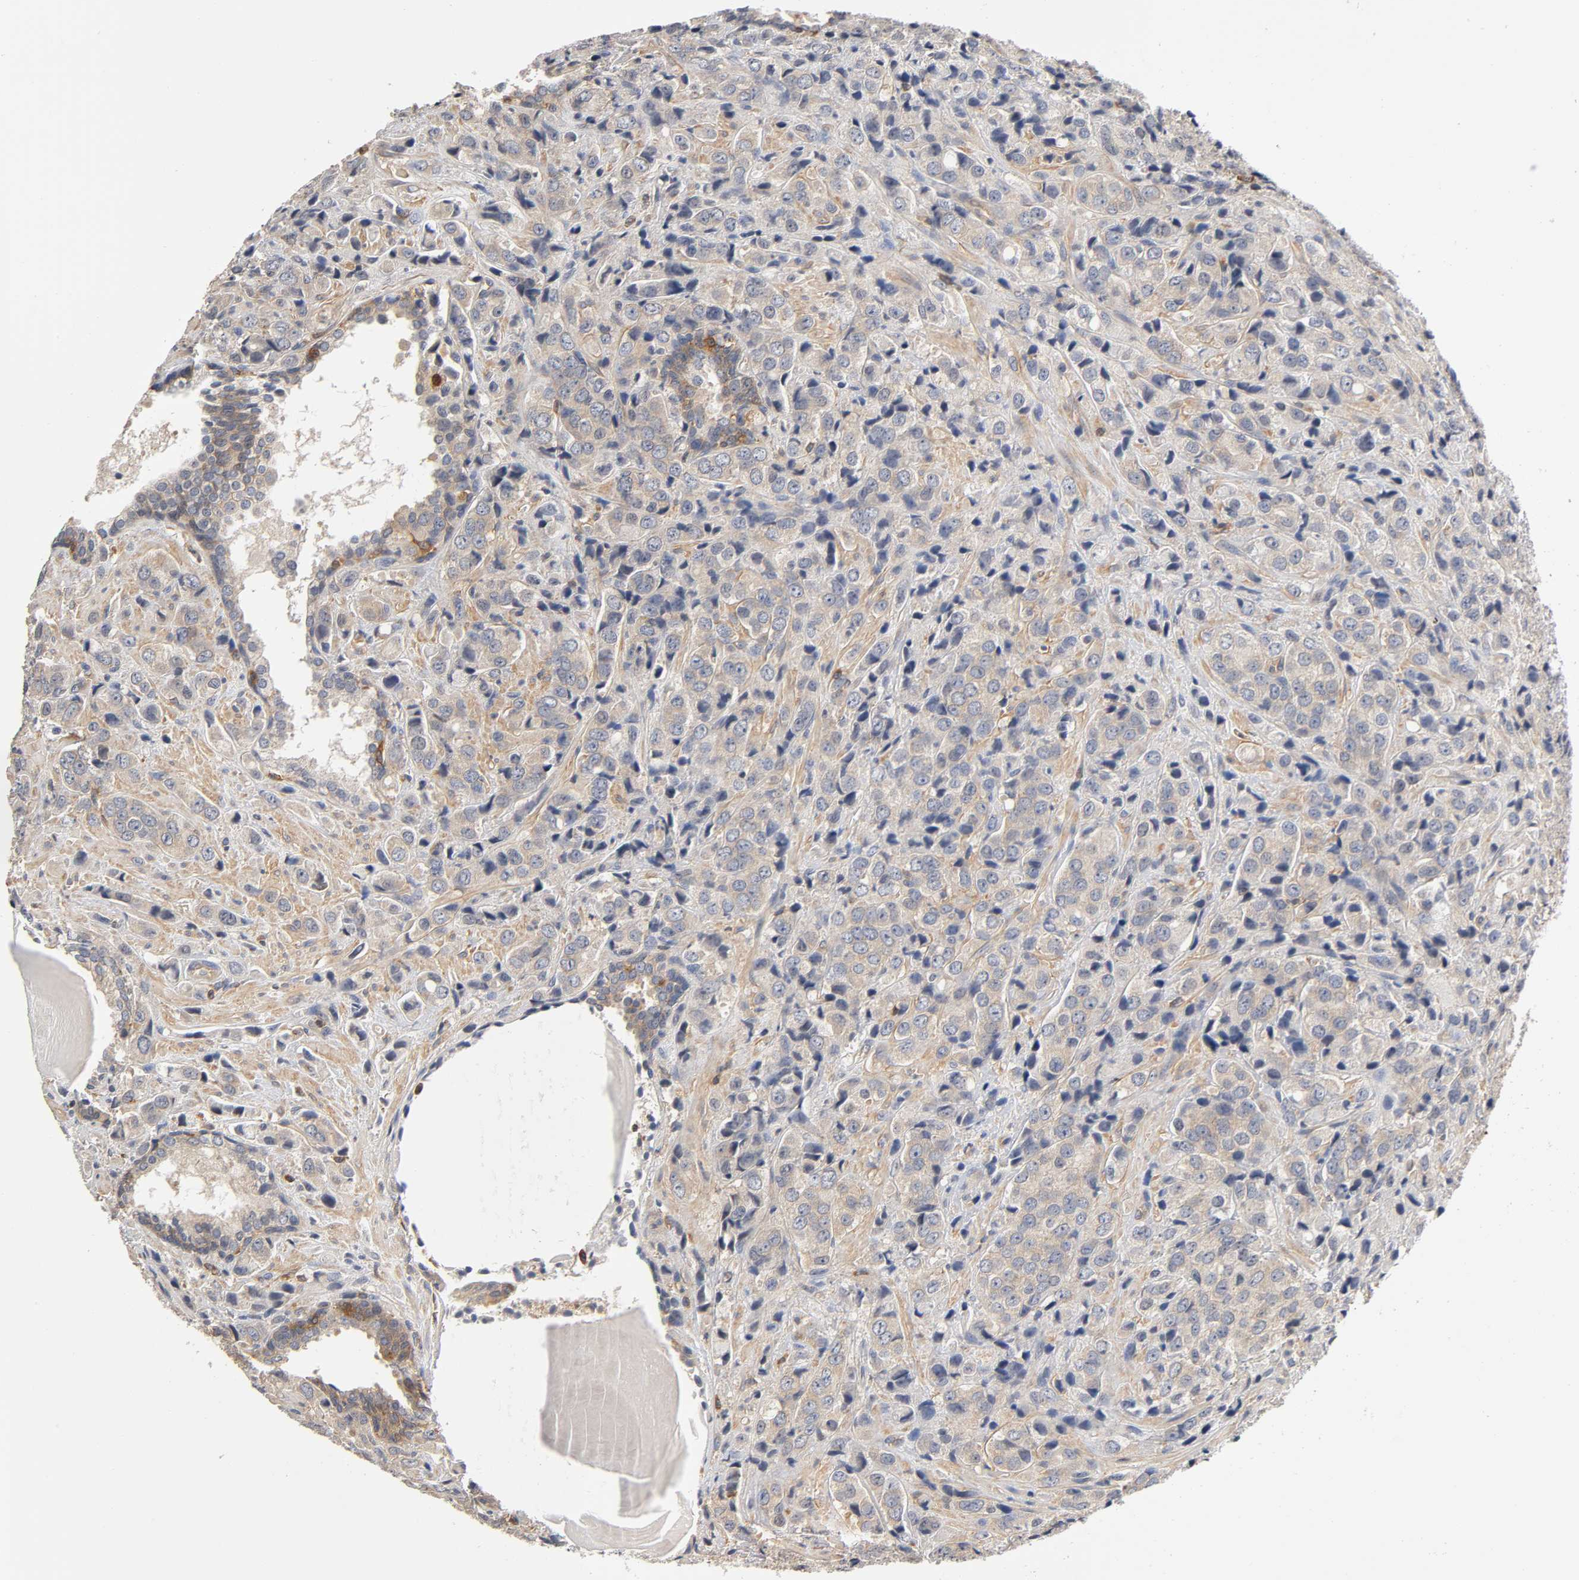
{"staining": {"intensity": "moderate", "quantity": ">75%", "location": "cytoplasmic/membranous"}, "tissue": "prostate cancer", "cell_type": "Tumor cells", "image_type": "cancer", "snomed": [{"axis": "morphology", "description": "Adenocarcinoma, High grade"}, {"axis": "topography", "description": "Prostate"}], "caption": "A histopathology image showing moderate cytoplasmic/membranous expression in about >75% of tumor cells in prostate adenocarcinoma (high-grade), as visualized by brown immunohistochemical staining.", "gene": "ACTR2", "patient": {"sex": "male", "age": 70}}